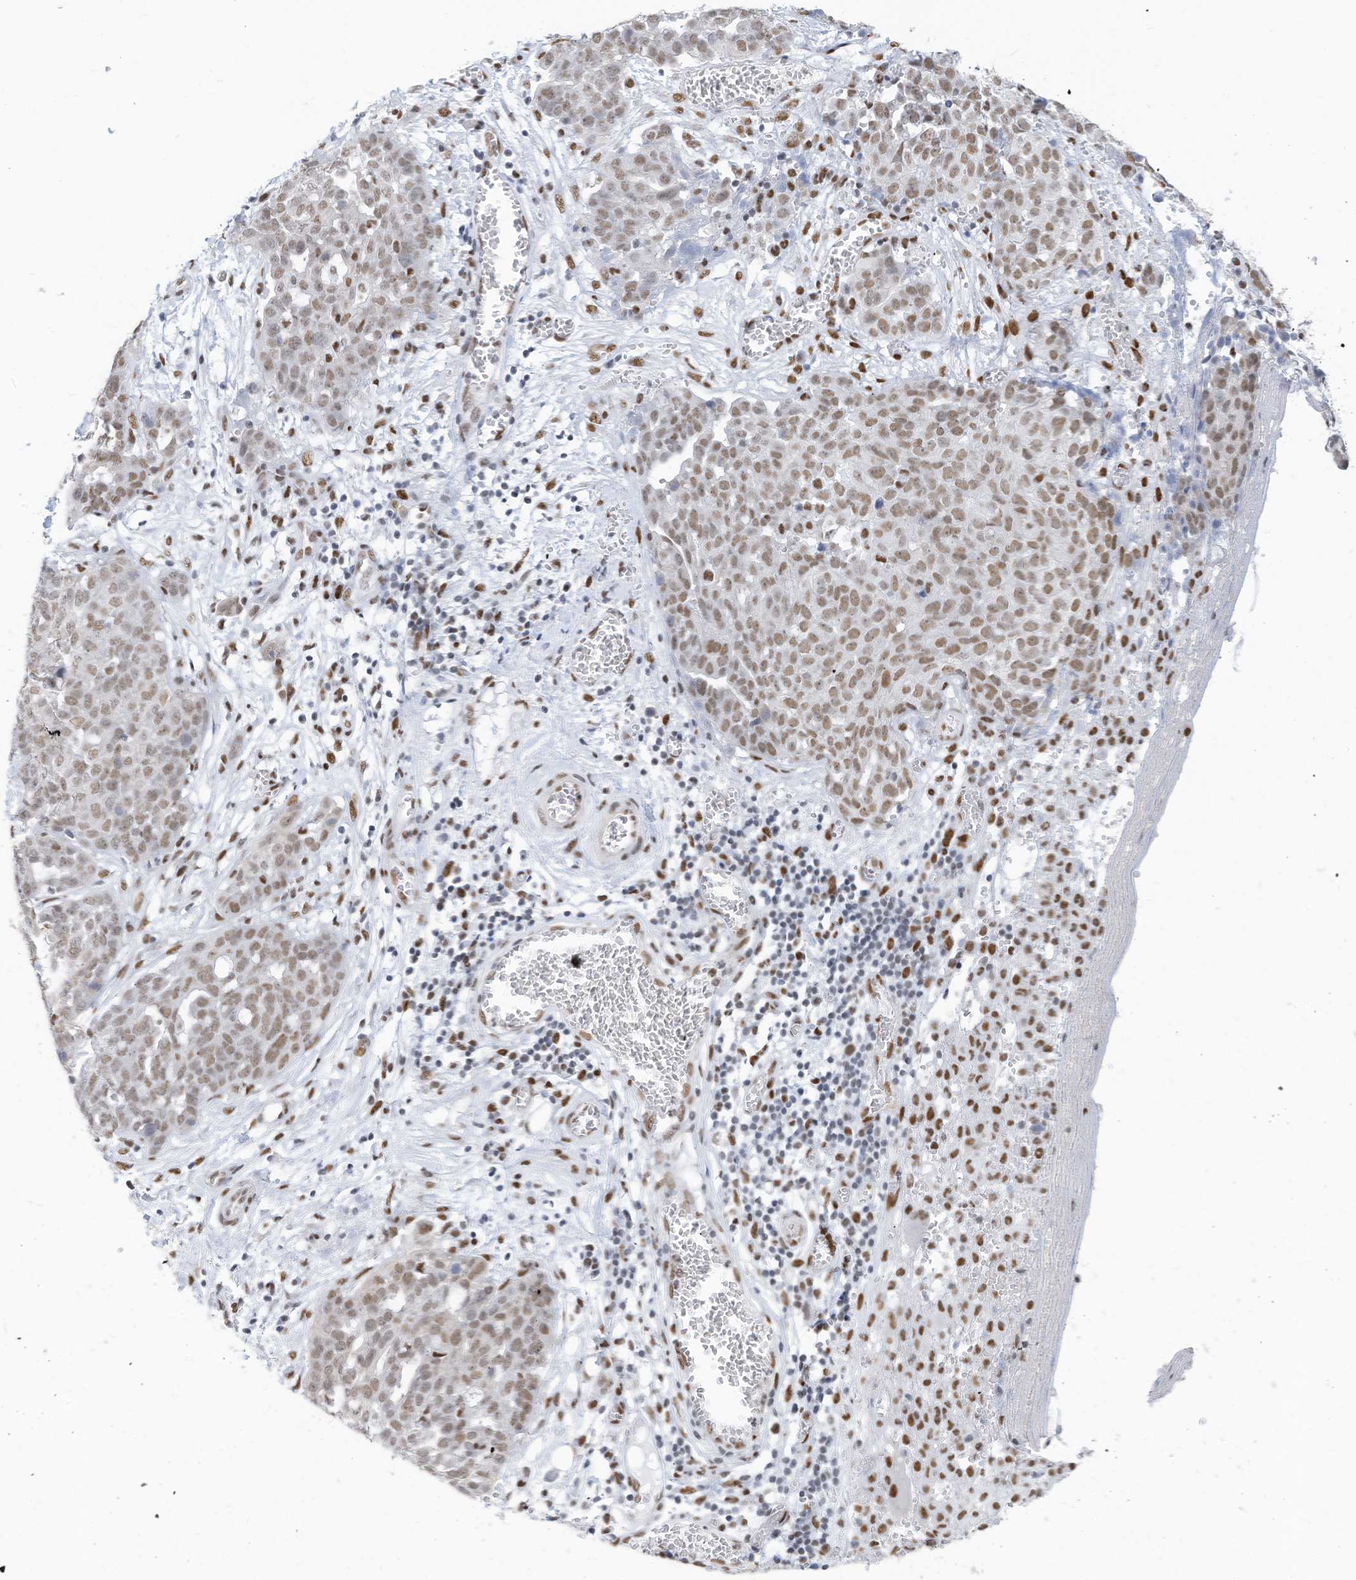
{"staining": {"intensity": "weak", "quantity": ">75%", "location": "nuclear"}, "tissue": "ovarian cancer", "cell_type": "Tumor cells", "image_type": "cancer", "snomed": [{"axis": "morphology", "description": "Cystadenocarcinoma, serous, NOS"}, {"axis": "topography", "description": "Soft tissue"}, {"axis": "topography", "description": "Ovary"}], "caption": "Immunohistochemical staining of human ovarian cancer reveals weak nuclear protein positivity in approximately >75% of tumor cells.", "gene": "KHSRP", "patient": {"sex": "female", "age": 57}}